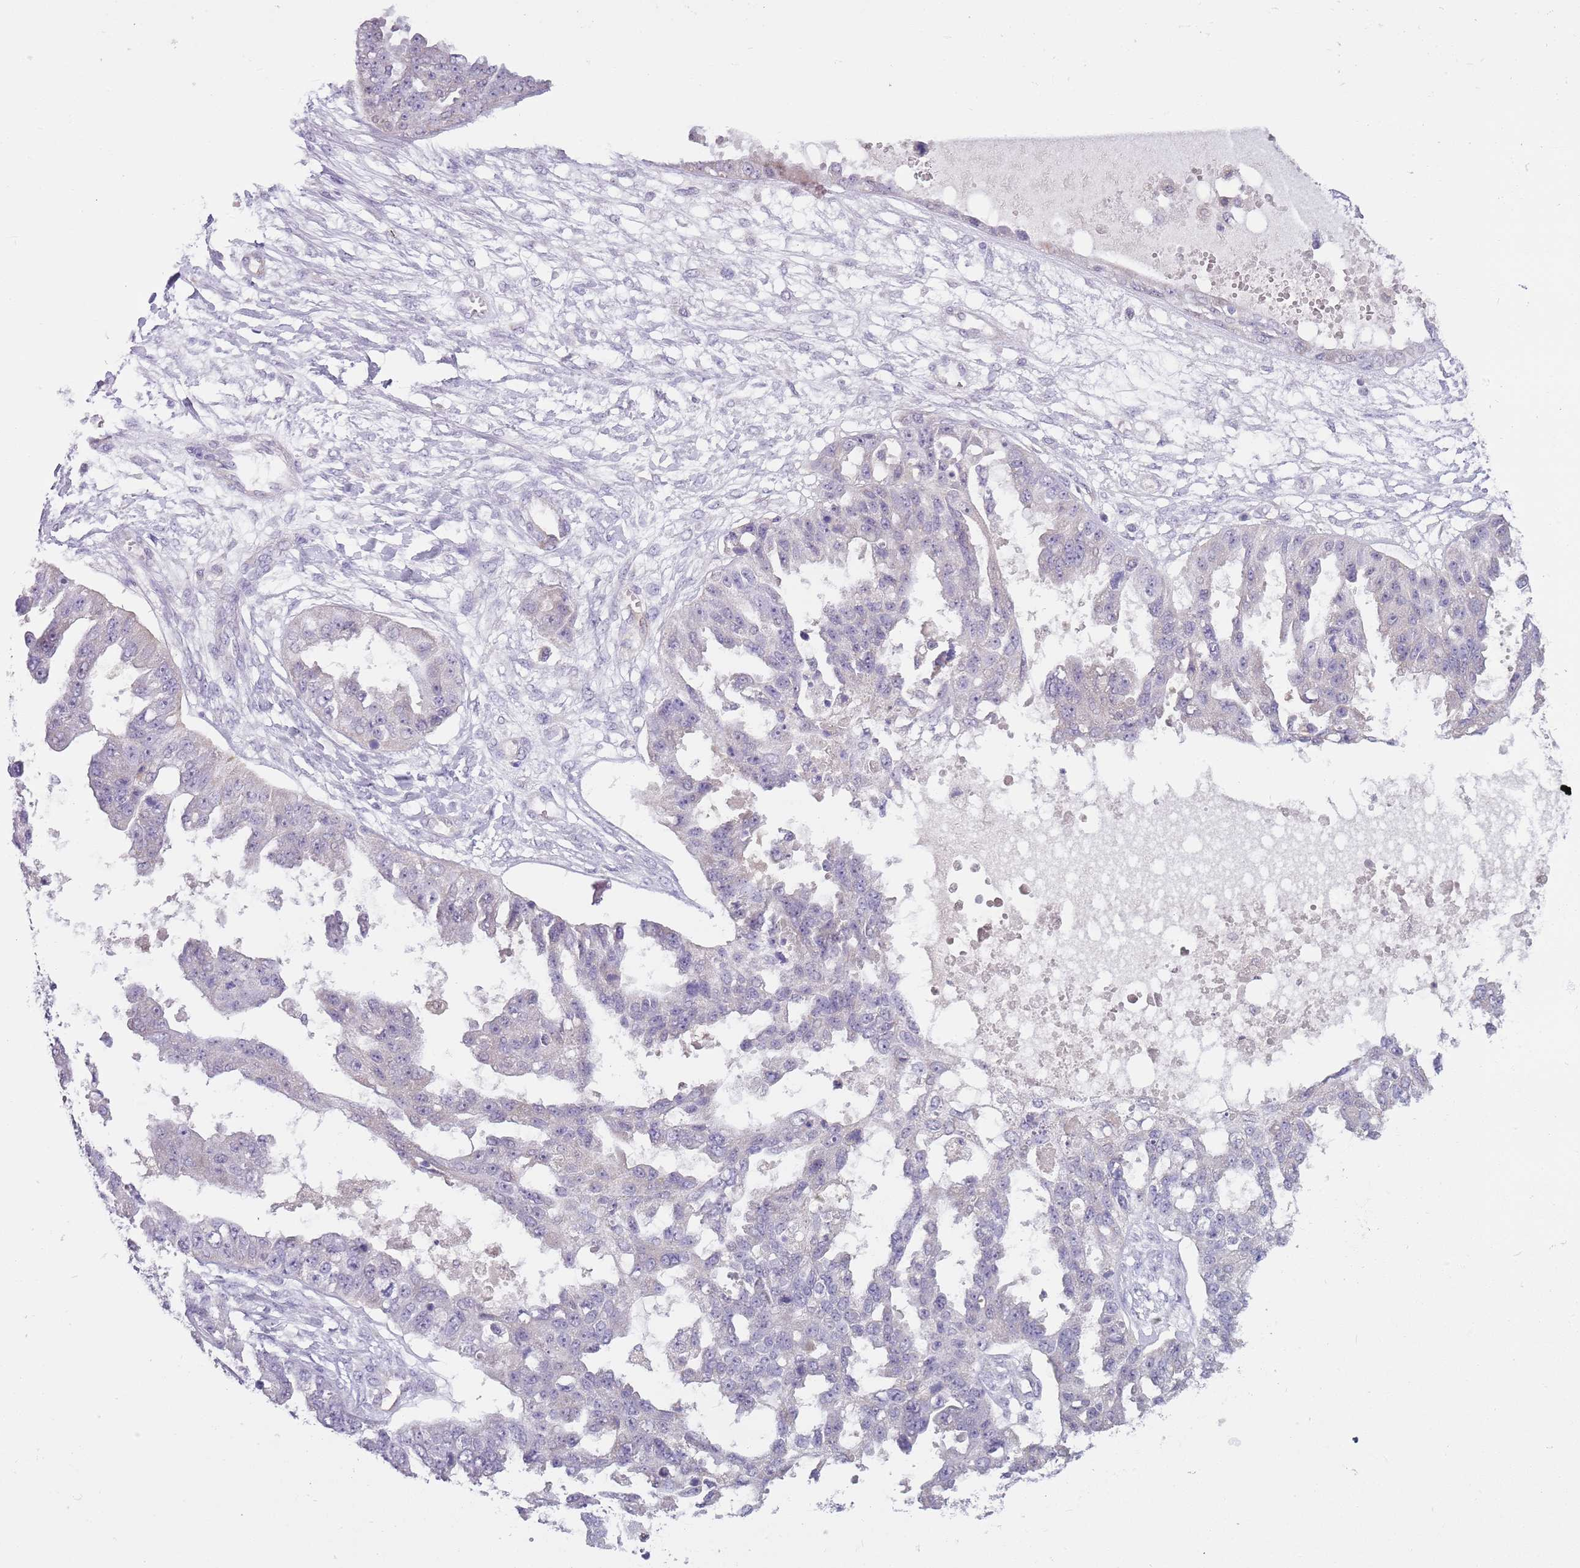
{"staining": {"intensity": "negative", "quantity": "none", "location": "none"}, "tissue": "ovarian cancer", "cell_type": "Tumor cells", "image_type": "cancer", "snomed": [{"axis": "morphology", "description": "Cystadenocarcinoma, serous, NOS"}, {"axis": "topography", "description": "Ovary"}], "caption": "A photomicrograph of human ovarian cancer (serous cystadenocarcinoma) is negative for staining in tumor cells.", "gene": "SKOR2", "patient": {"sex": "female", "age": 58}}